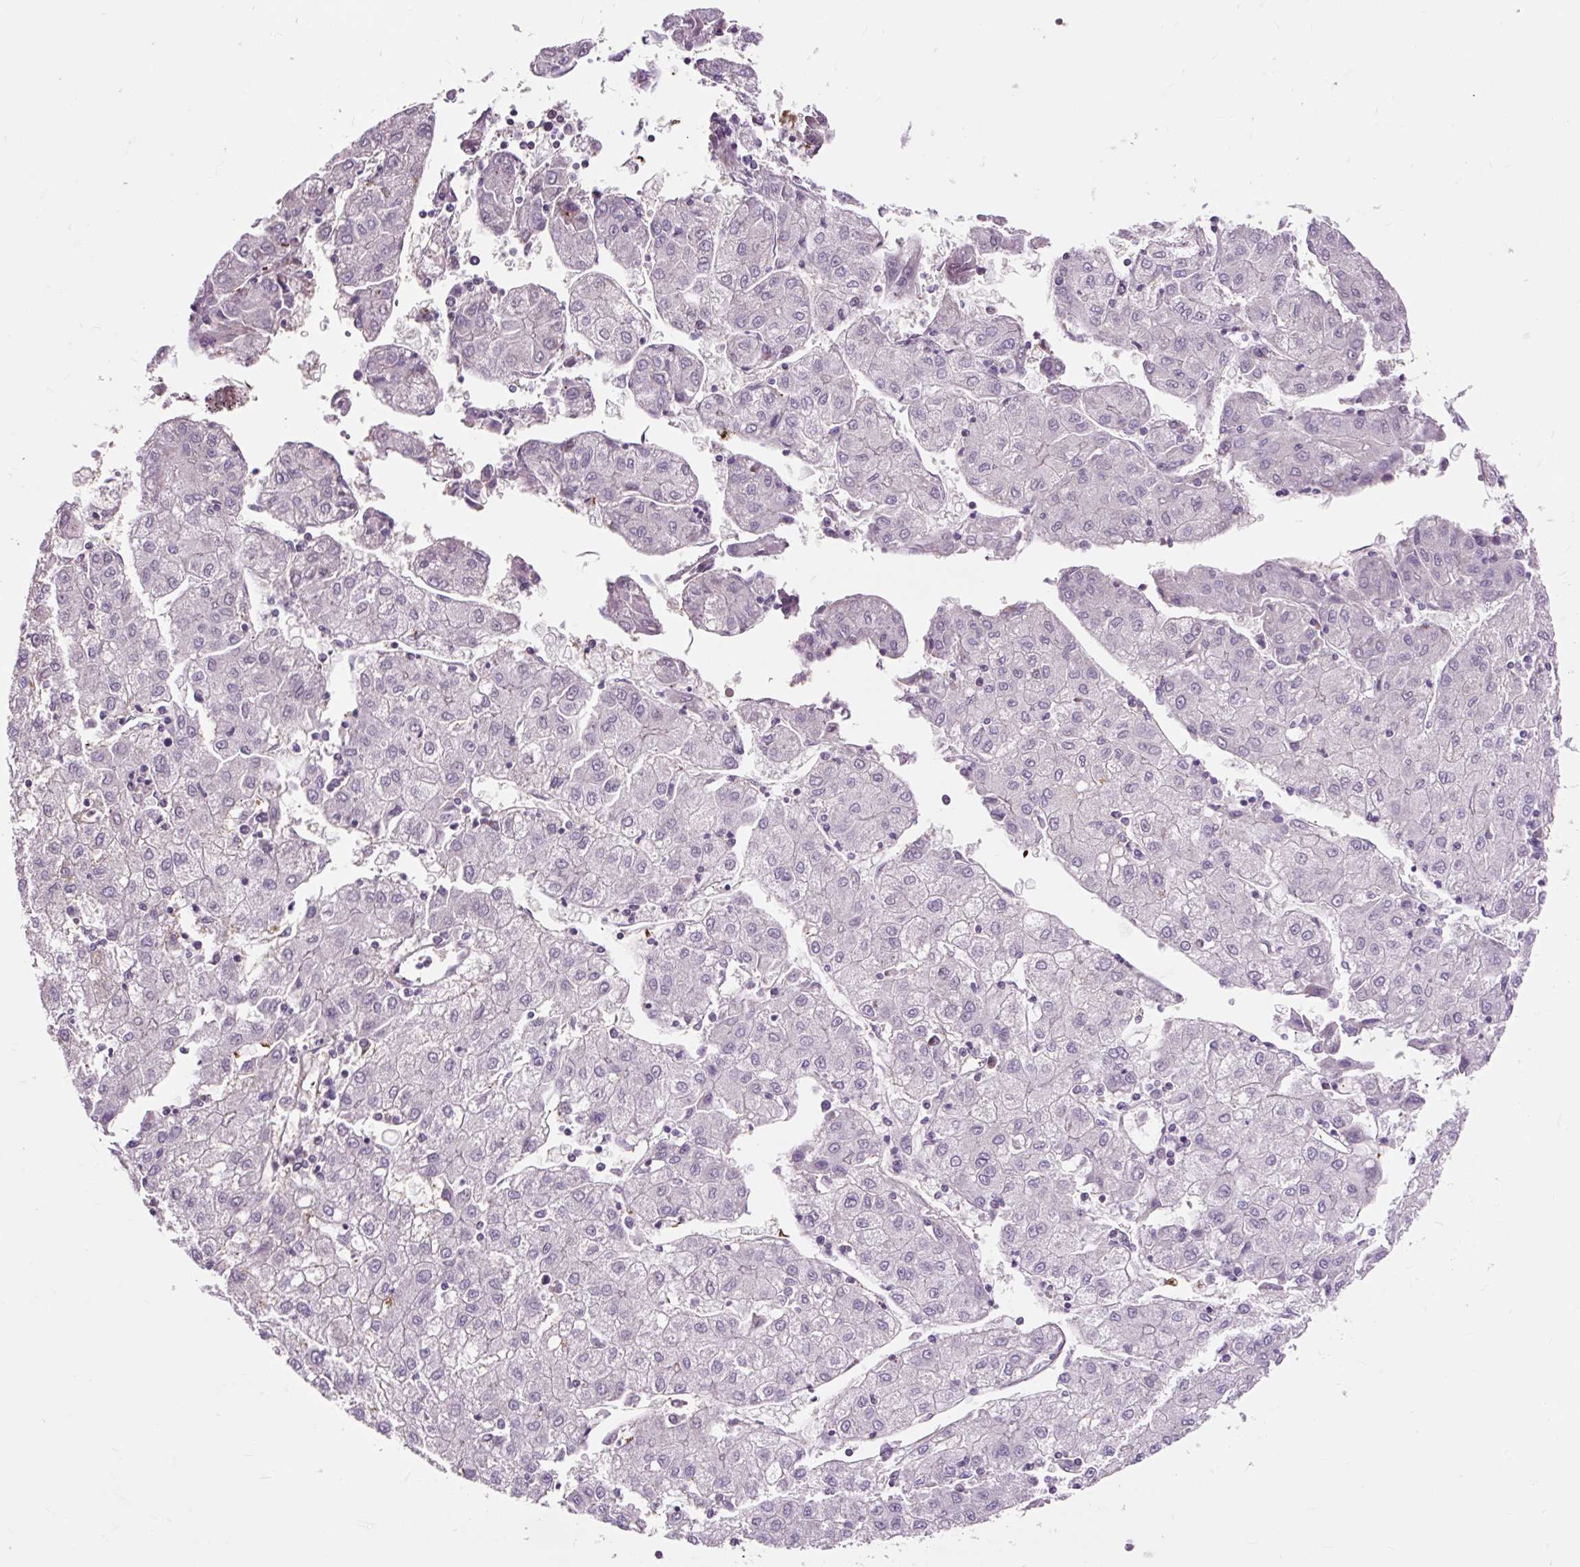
{"staining": {"intensity": "negative", "quantity": "none", "location": "none"}, "tissue": "liver cancer", "cell_type": "Tumor cells", "image_type": "cancer", "snomed": [{"axis": "morphology", "description": "Carcinoma, Hepatocellular, NOS"}, {"axis": "topography", "description": "Liver"}], "caption": "A photomicrograph of human liver cancer (hepatocellular carcinoma) is negative for staining in tumor cells.", "gene": "OR10A7", "patient": {"sex": "male", "age": 72}}